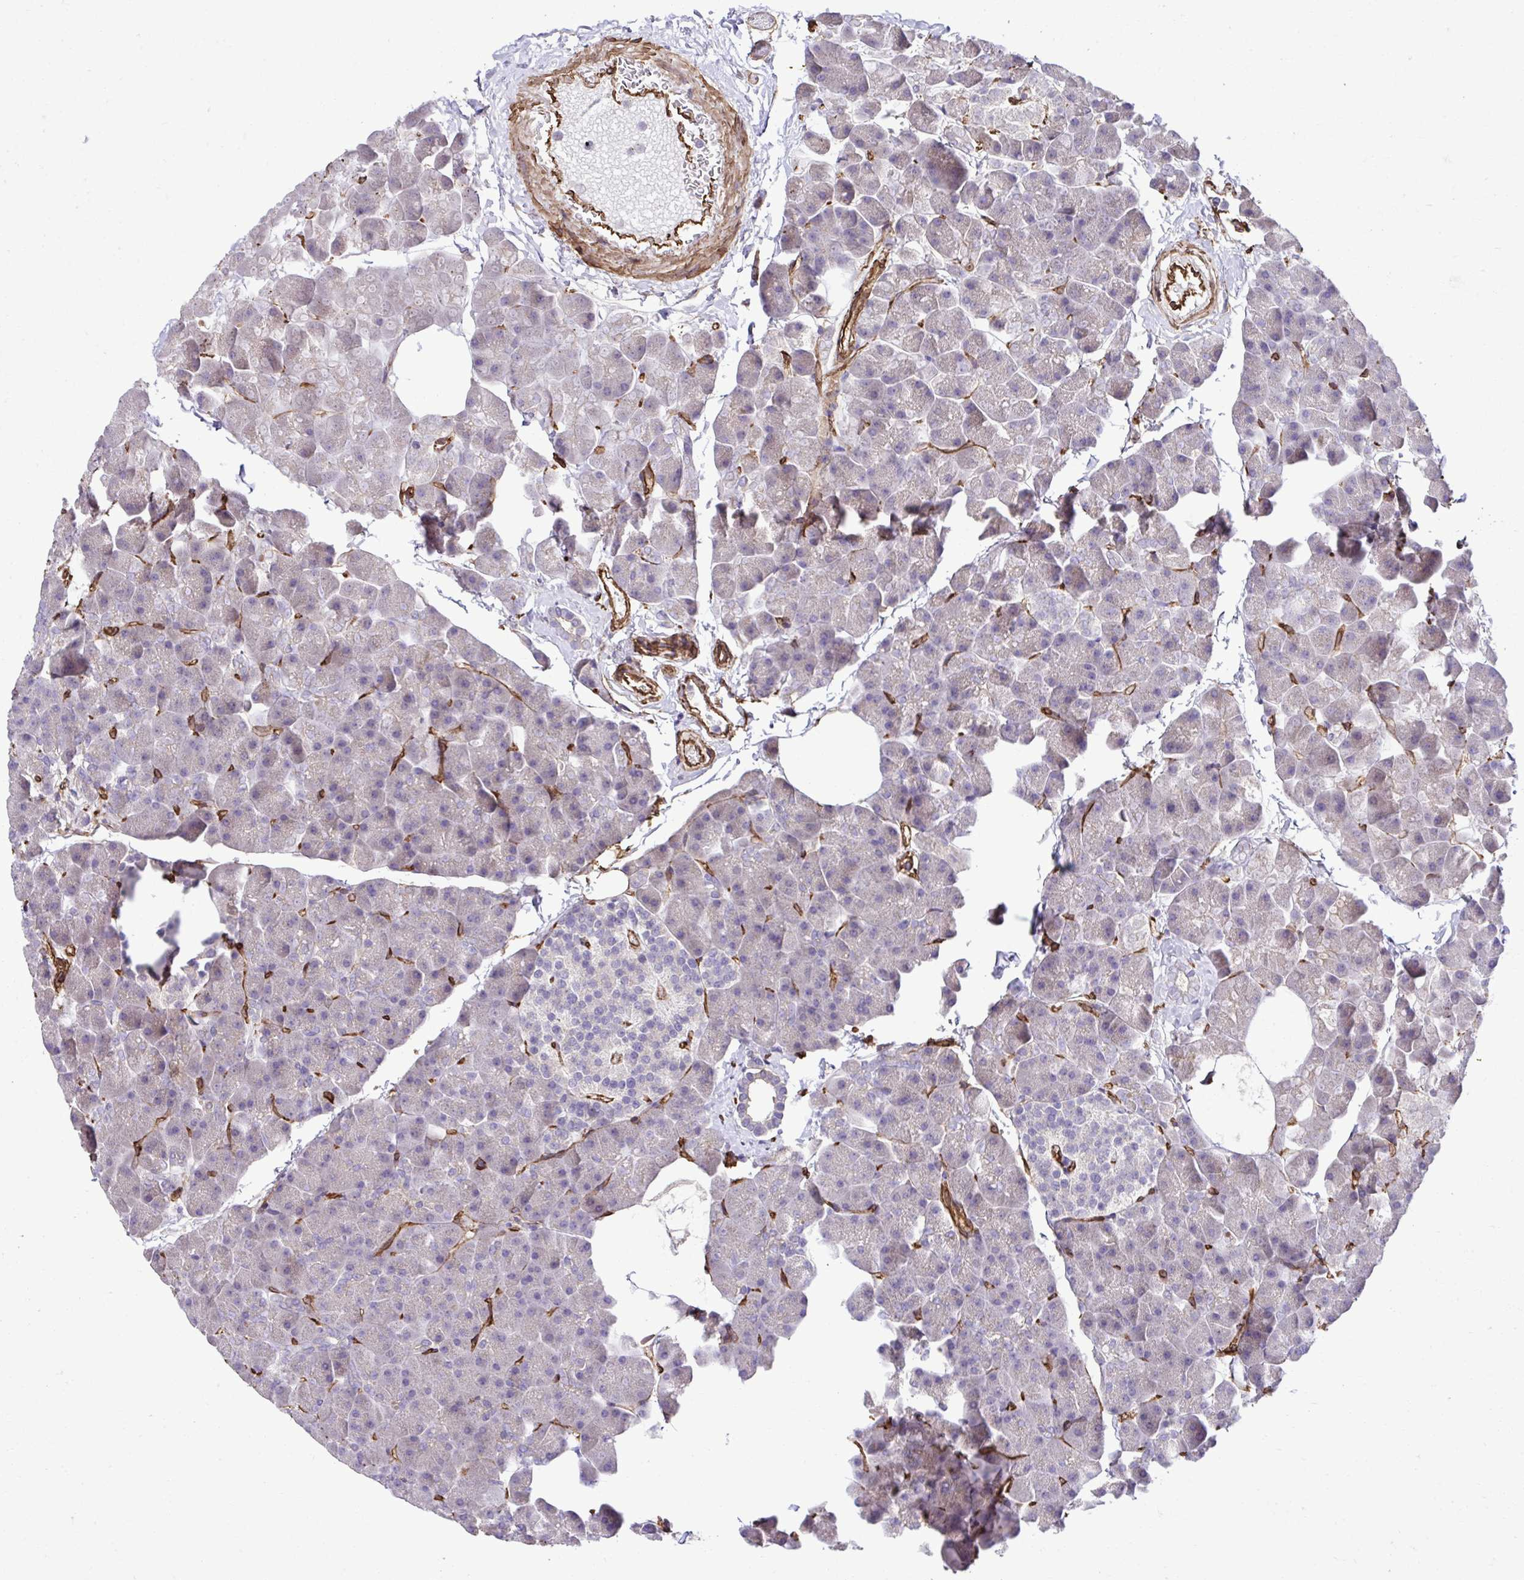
{"staining": {"intensity": "negative", "quantity": "none", "location": "none"}, "tissue": "pancreas", "cell_type": "Exocrine glandular cells", "image_type": "normal", "snomed": [{"axis": "morphology", "description": "Normal tissue, NOS"}, {"axis": "topography", "description": "Pancreas"}], "caption": "IHC of benign pancreas reveals no staining in exocrine glandular cells.", "gene": "TRIM52", "patient": {"sex": "male", "age": 35}}